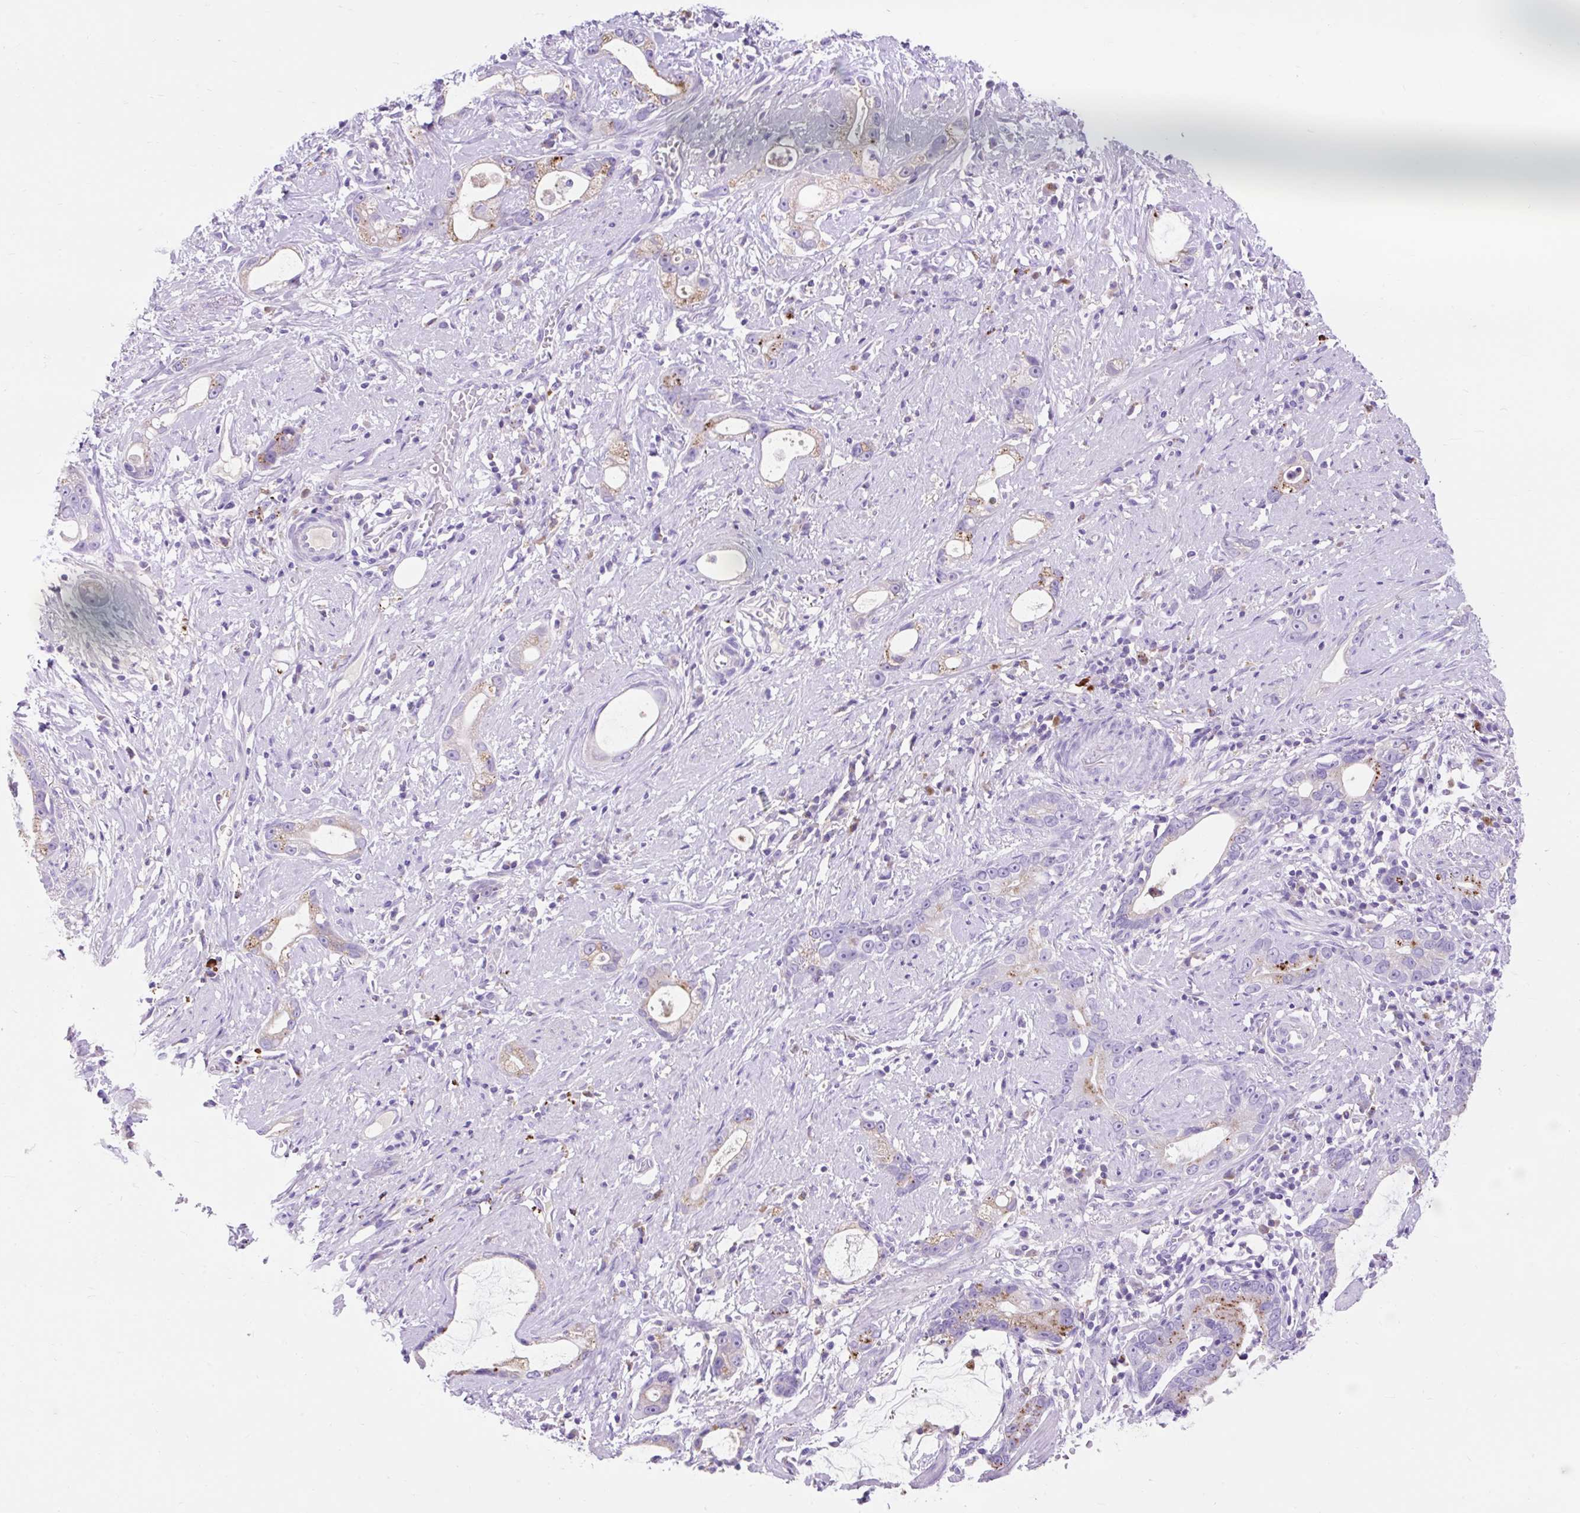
{"staining": {"intensity": "moderate", "quantity": "<25%", "location": "cytoplasmic/membranous"}, "tissue": "stomach cancer", "cell_type": "Tumor cells", "image_type": "cancer", "snomed": [{"axis": "morphology", "description": "Adenocarcinoma, NOS"}, {"axis": "topography", "description": "Stomach"}], "caption": "A brown stain shows moderate cytoplasmic/membranous expression of a protein in human stomach cancer (adenocarcinoma) tumor cells. The protein is stained brown, and the nuclei are stained in blue (DAB IHC with brightfield microscopy, high magnification).", "gene": "HEXB", "patient": {"sex": "male", "age": 55}}